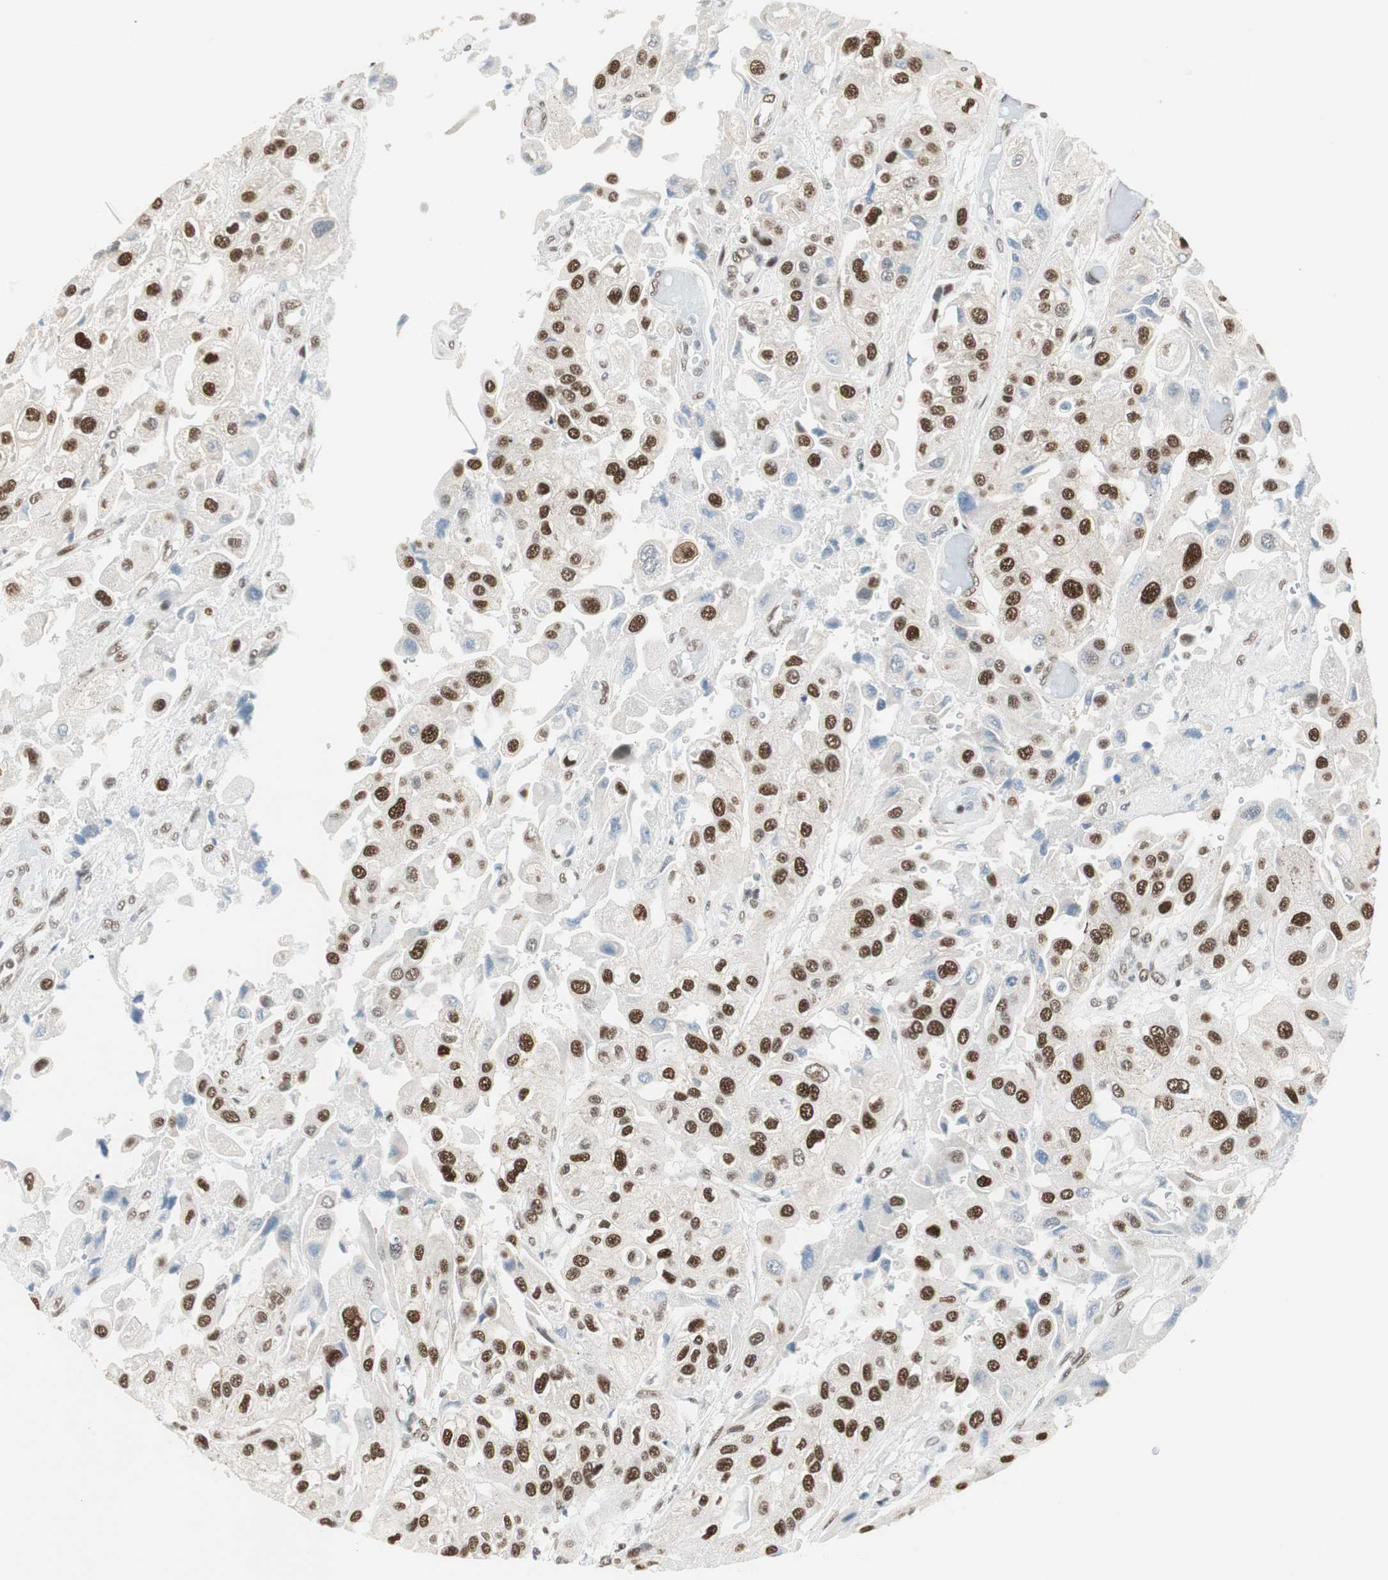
{"staining": {"intensity": "strong", "quantity": ">75%", "location": "nuclear"}, "tissue": "urothelial cancer", "cell_type": "Tumor cells", "image_type": "cancer", "snomed": [{"axis": "morphology", "description": "Urothelial carcinoma, High grade"}, {"axis": "topography", "description": "Urinary bladder"}], "caption": "Urothelial cancer was stained to show a protein in brown. There is high levels of strong nuclear expression in about >75% of tumor cells.", "gene": "ZBTB17", "patient": {"sex": "female", "age": 64}}